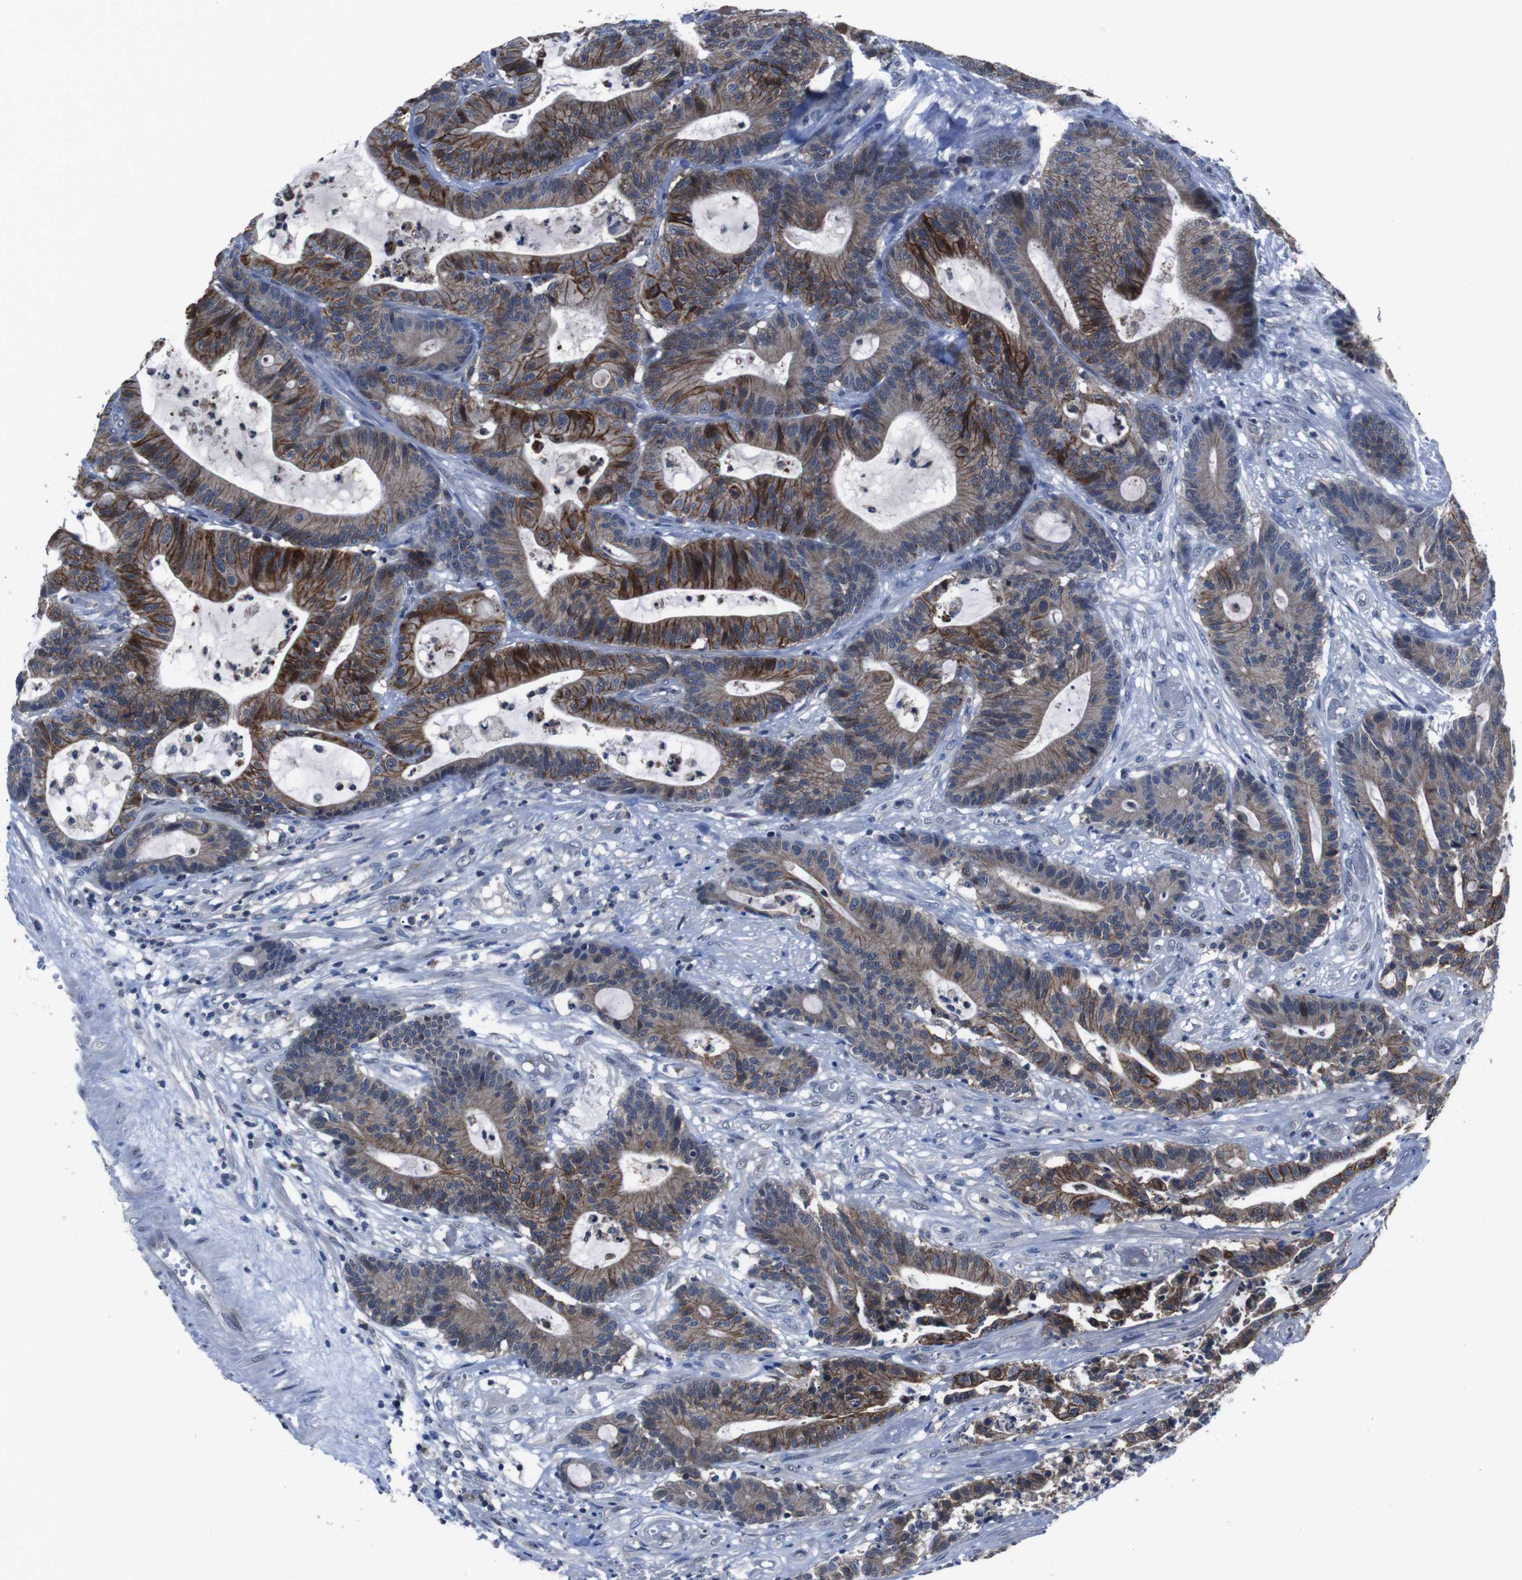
{"staining": {"intensity": "strong", "quantity": "25%-75%", "location": "cytoplasmic/membranous"}, "tissue": "colorectal cancer", "cell_type": "Tumor cells", "image_type": "cancer", "snomed": [{"axis": "morphology", "description": "Adenocarcinoma, NOS"}, {"axis": "topography", "description": "Colon"}], "caption": "Human colorectal cancer (adenocarcinoma) stained for a protein (brown) reveals strong cytoplasmic/membranous positive expression in about 25%-75% of tumor cells.", "gene": "SEMA4B", "patient": {"sex": "female", "age": 84}}